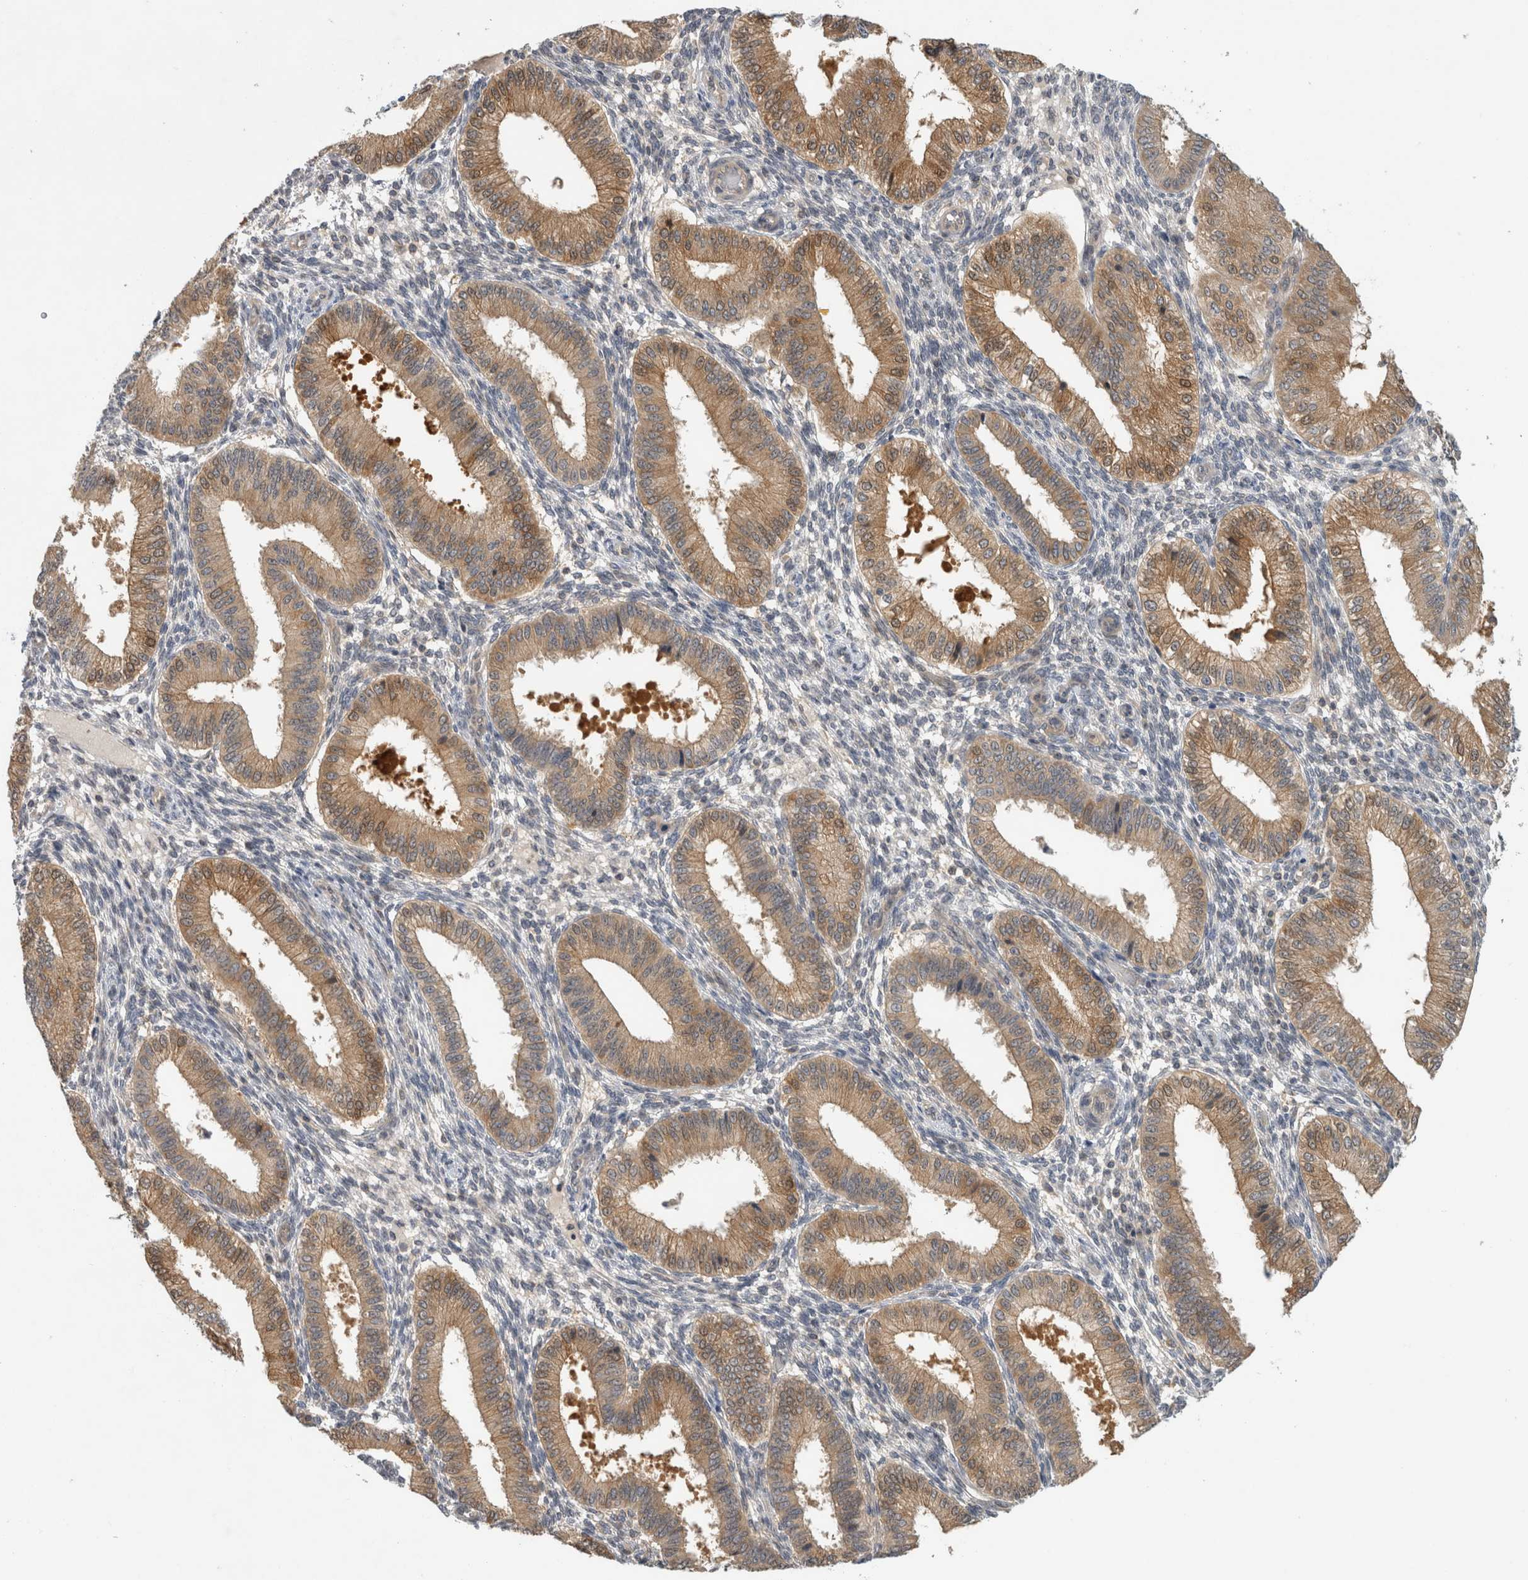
{"staining": {"intensity": "weak", "quantity": "<25%", "location": "cytoplasmic/membranous"}, "tissue": "endometrium", "cell_type": "Cells in endometrial stroma", "image_type": "normal", "snomed": [{"axis": "morphology", "description": "Normal tissue, NOS"}, {"axis": "topography", "description": "Endometrium"}], "caption": "High magnification brightfield microscopy of unremarkable endometrium stained with DAB (brown) and counterstained with hematoxylin (blue): cells in endometrial stroma show no significant positivity.", "gene": "AASDHPPT", "patient": {"sex": "female", "age": 39}}